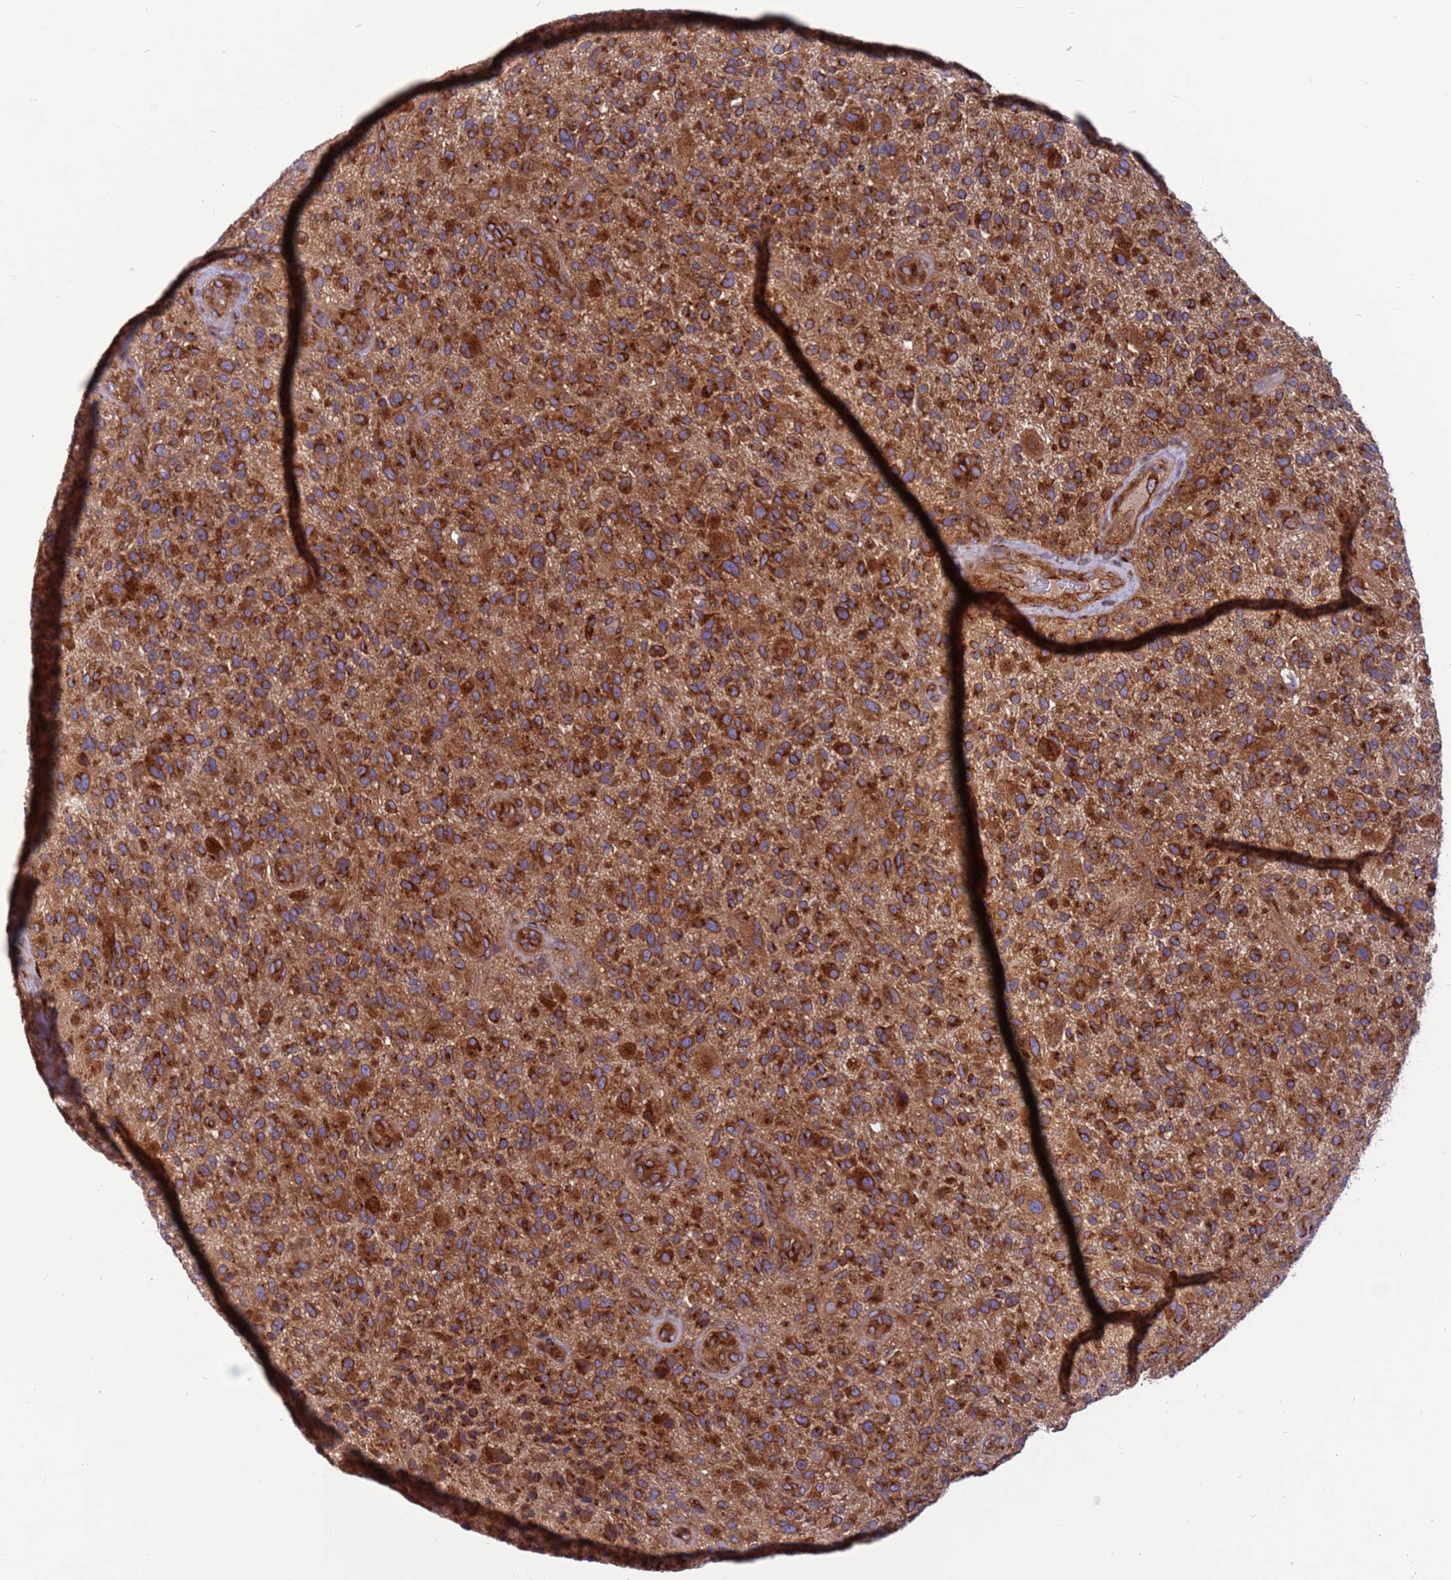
{"staining": {"intensity": "strong", "quantity": ">75%", "location": "cytoplasmic/membranous"}, "tissue": "glioma", "cell_type": "Tumor cells", "image_type": "cancer", "snomed": [{"axis": "morphology", "description": "Glioma, malignant, High grade"}, {"axis": "topography", "description": "Brain"}], "caption": "Tumor cells reveal high levels of strong cytoplasmic/membranous staining in about >75% of cells in human glioma. (DAB (3,3'-diaminobenzidine) = brown stain, brightfield microscopy at high magnification).", "gene": "ZC3HAV1", "patient": {"sex": "male", "age": 47}}